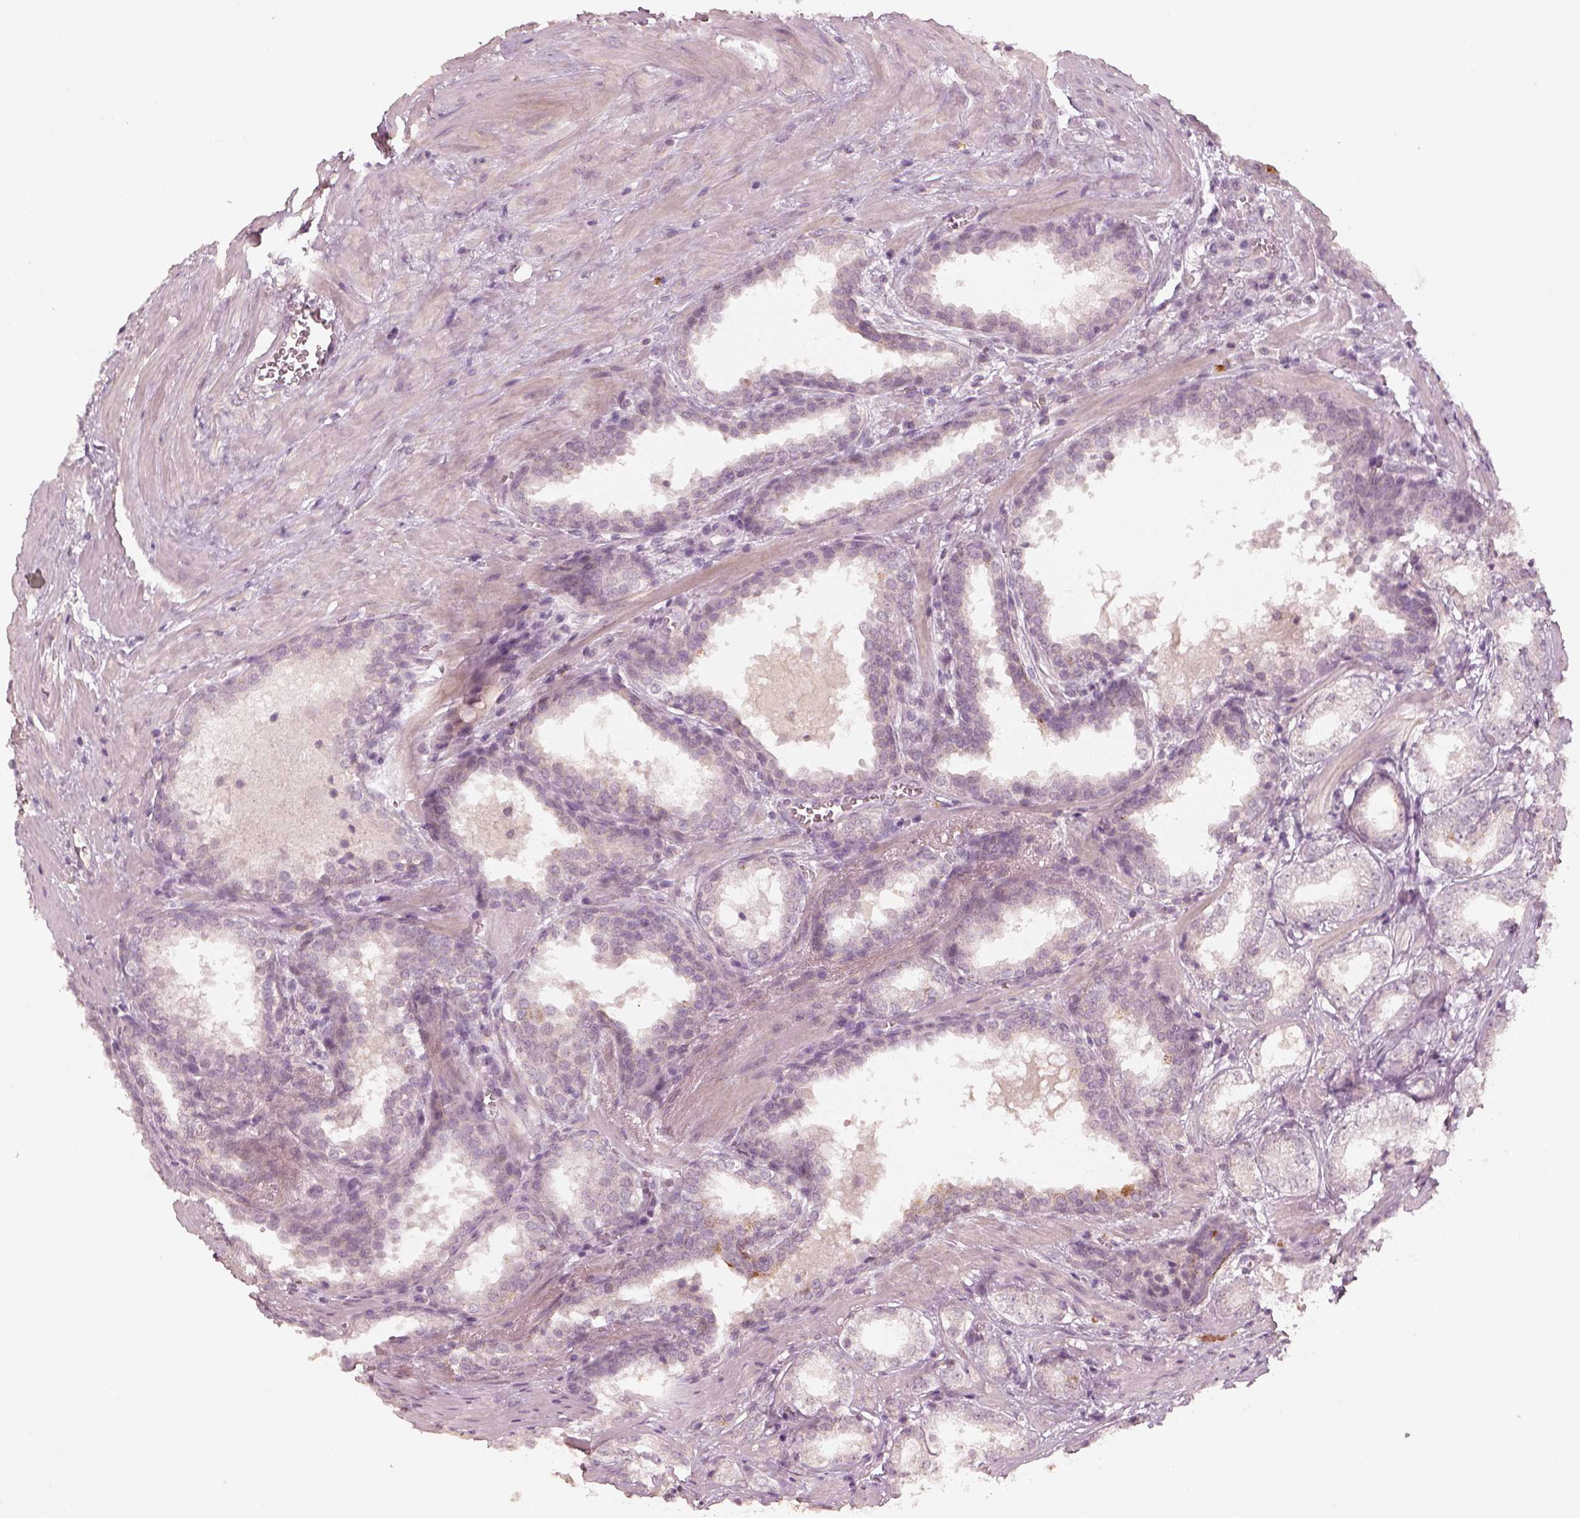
{"staining": {"intensity": "negative", "quantity": "none", "location": "none"}, "tissue": "prostate cancer", "cell_type": "Tumor cells", "image_type": "cancer", "snomed": [{"axis": "morphology", "description": "Adenocarcinoma, NOS"}, {"axis": "topography", "description": "Prostate and seminal vesicle, NOS"}], "caption": "High magnification brightfield microscopy of prostate adenocarcinoma stained with DAB (3,3'-diaminobenzidine) (brown) and counterstained with hematoxylin (blue): tumor cells show no significant positivity.", "gene": "LAMC2", "patient": {"sex": "male", "age": 63}}